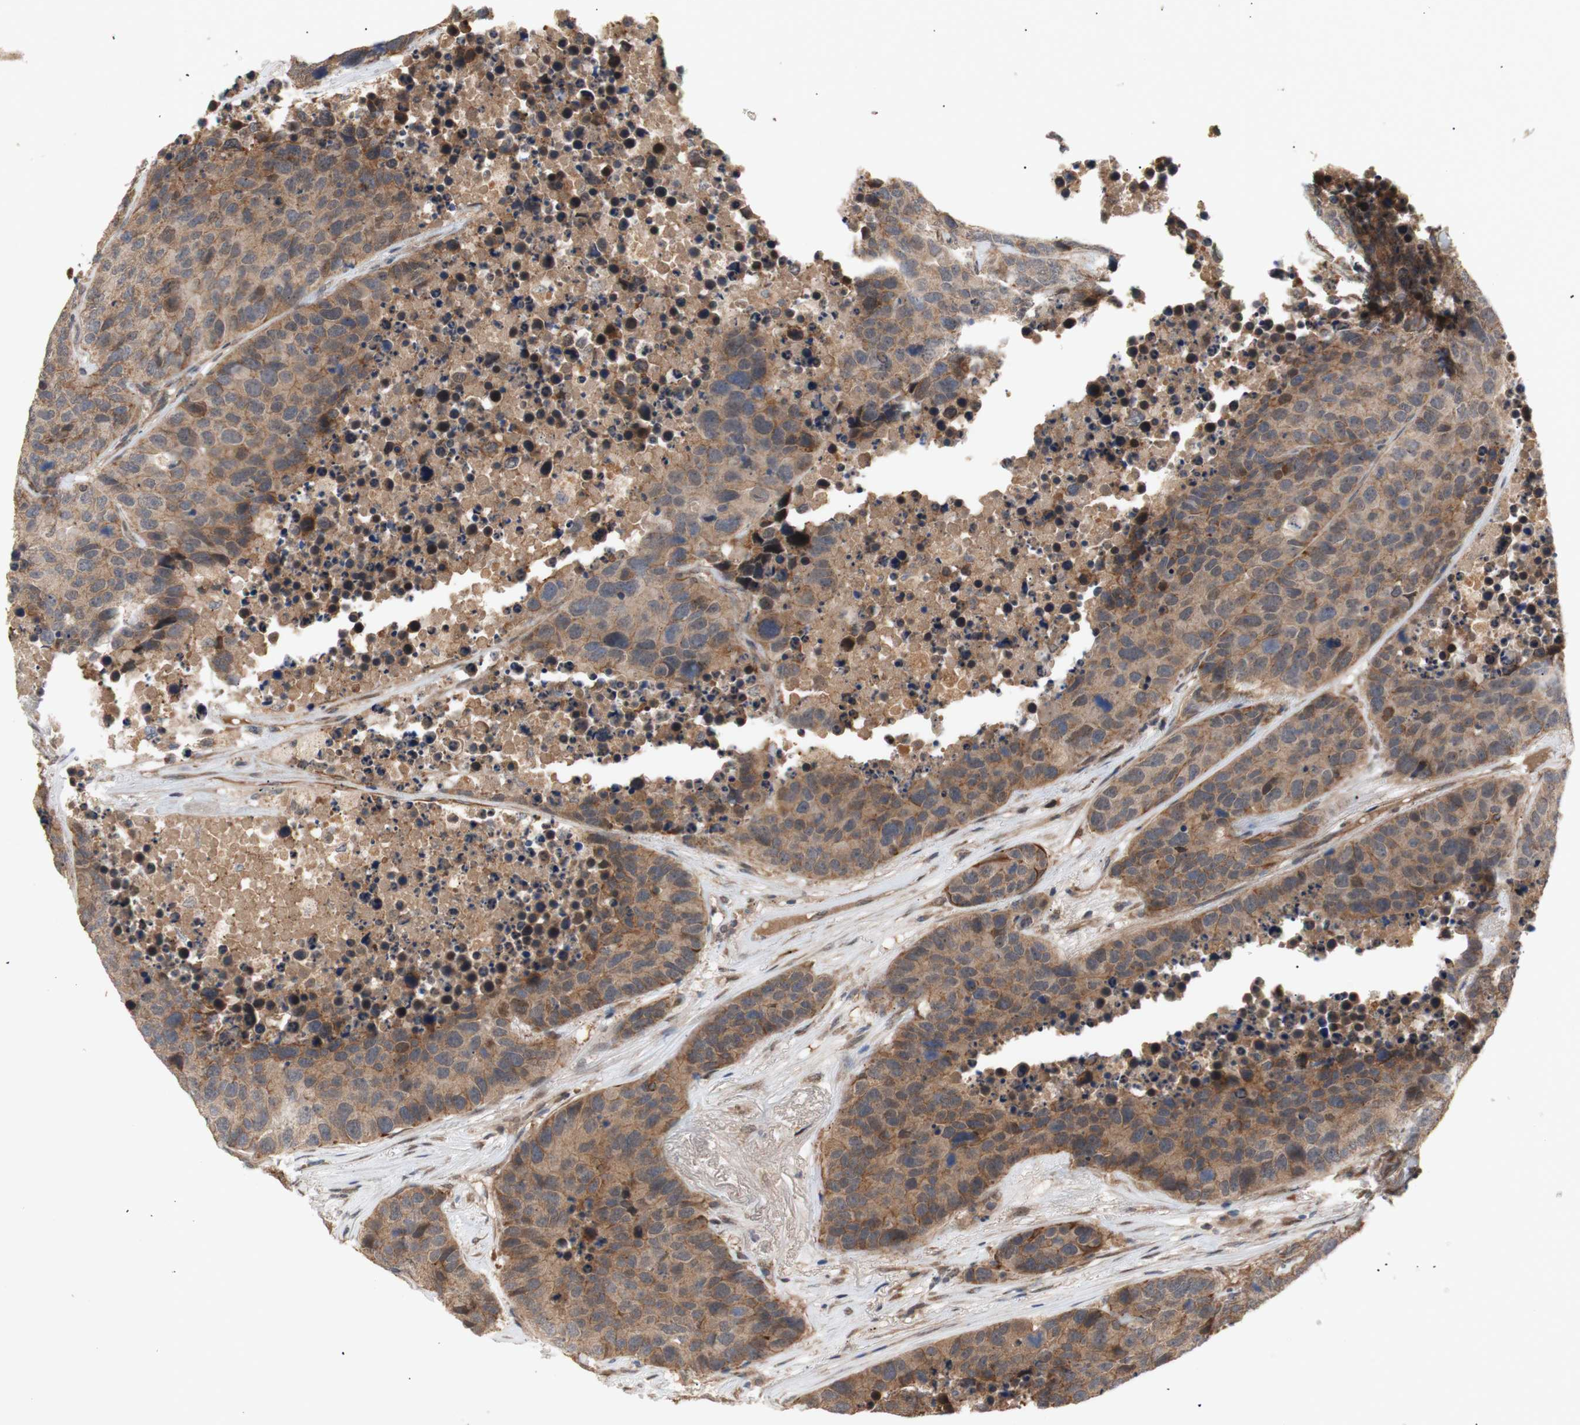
{"staining": {"intensity": "moderate", "quantity": ">75%", "location": "cytoplasmic/membranous"}, "tissue": "carcinoid", "cell_type": "Tumor cells", "image_type": "cancer", "snomed": [{"axis": "morphology", "description": "Carcinoid, malignant, NOS"}, {"axis": "topography", "description": "Lung"}], "caption": "Immunohistochemical staining of carcinoid reveals moderate cytoplasmic/membranous protein staining in approximately >75% of tumor cells.", "gene": "PKN1", "patient": {"sex": "male", "age": 60}}